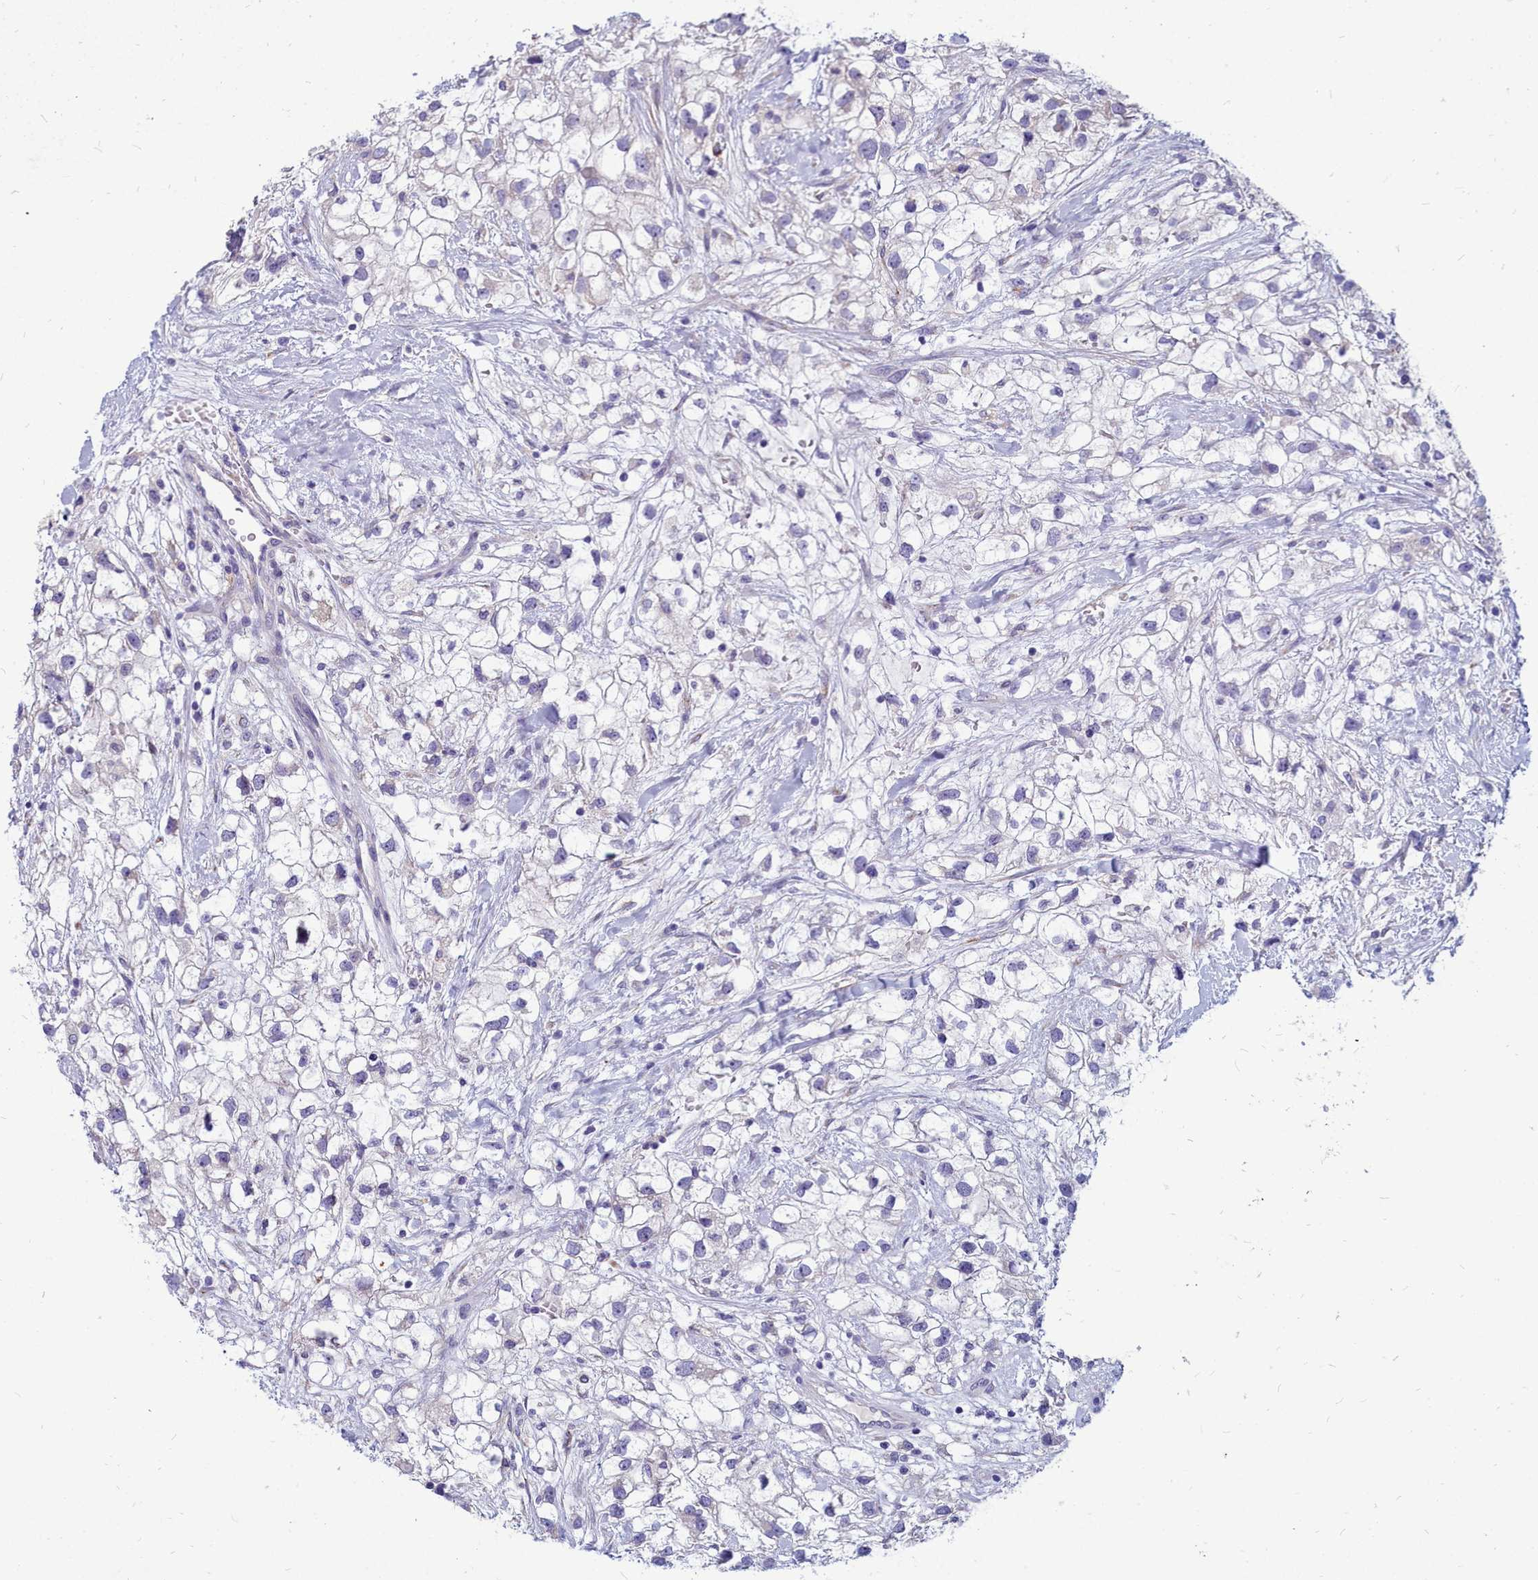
{"staining": {"intensity": "negative", "quantity": "none", "location": "none"}, "tissue": "renal cancer", "cell_type": "Tumor cells", "image_type": "cancer", "snomed": [{"axis": "morphology", "description": "Adenocarcinoma, NOS"}, {"axis": "topography", "description": "Kidney"}], "caption": "Image shows no protein positivity in tumor cells of renal adenocarcinoma tissue.", "gene": "SMPD4", "patient": {"sex": "male", "age": 59}}